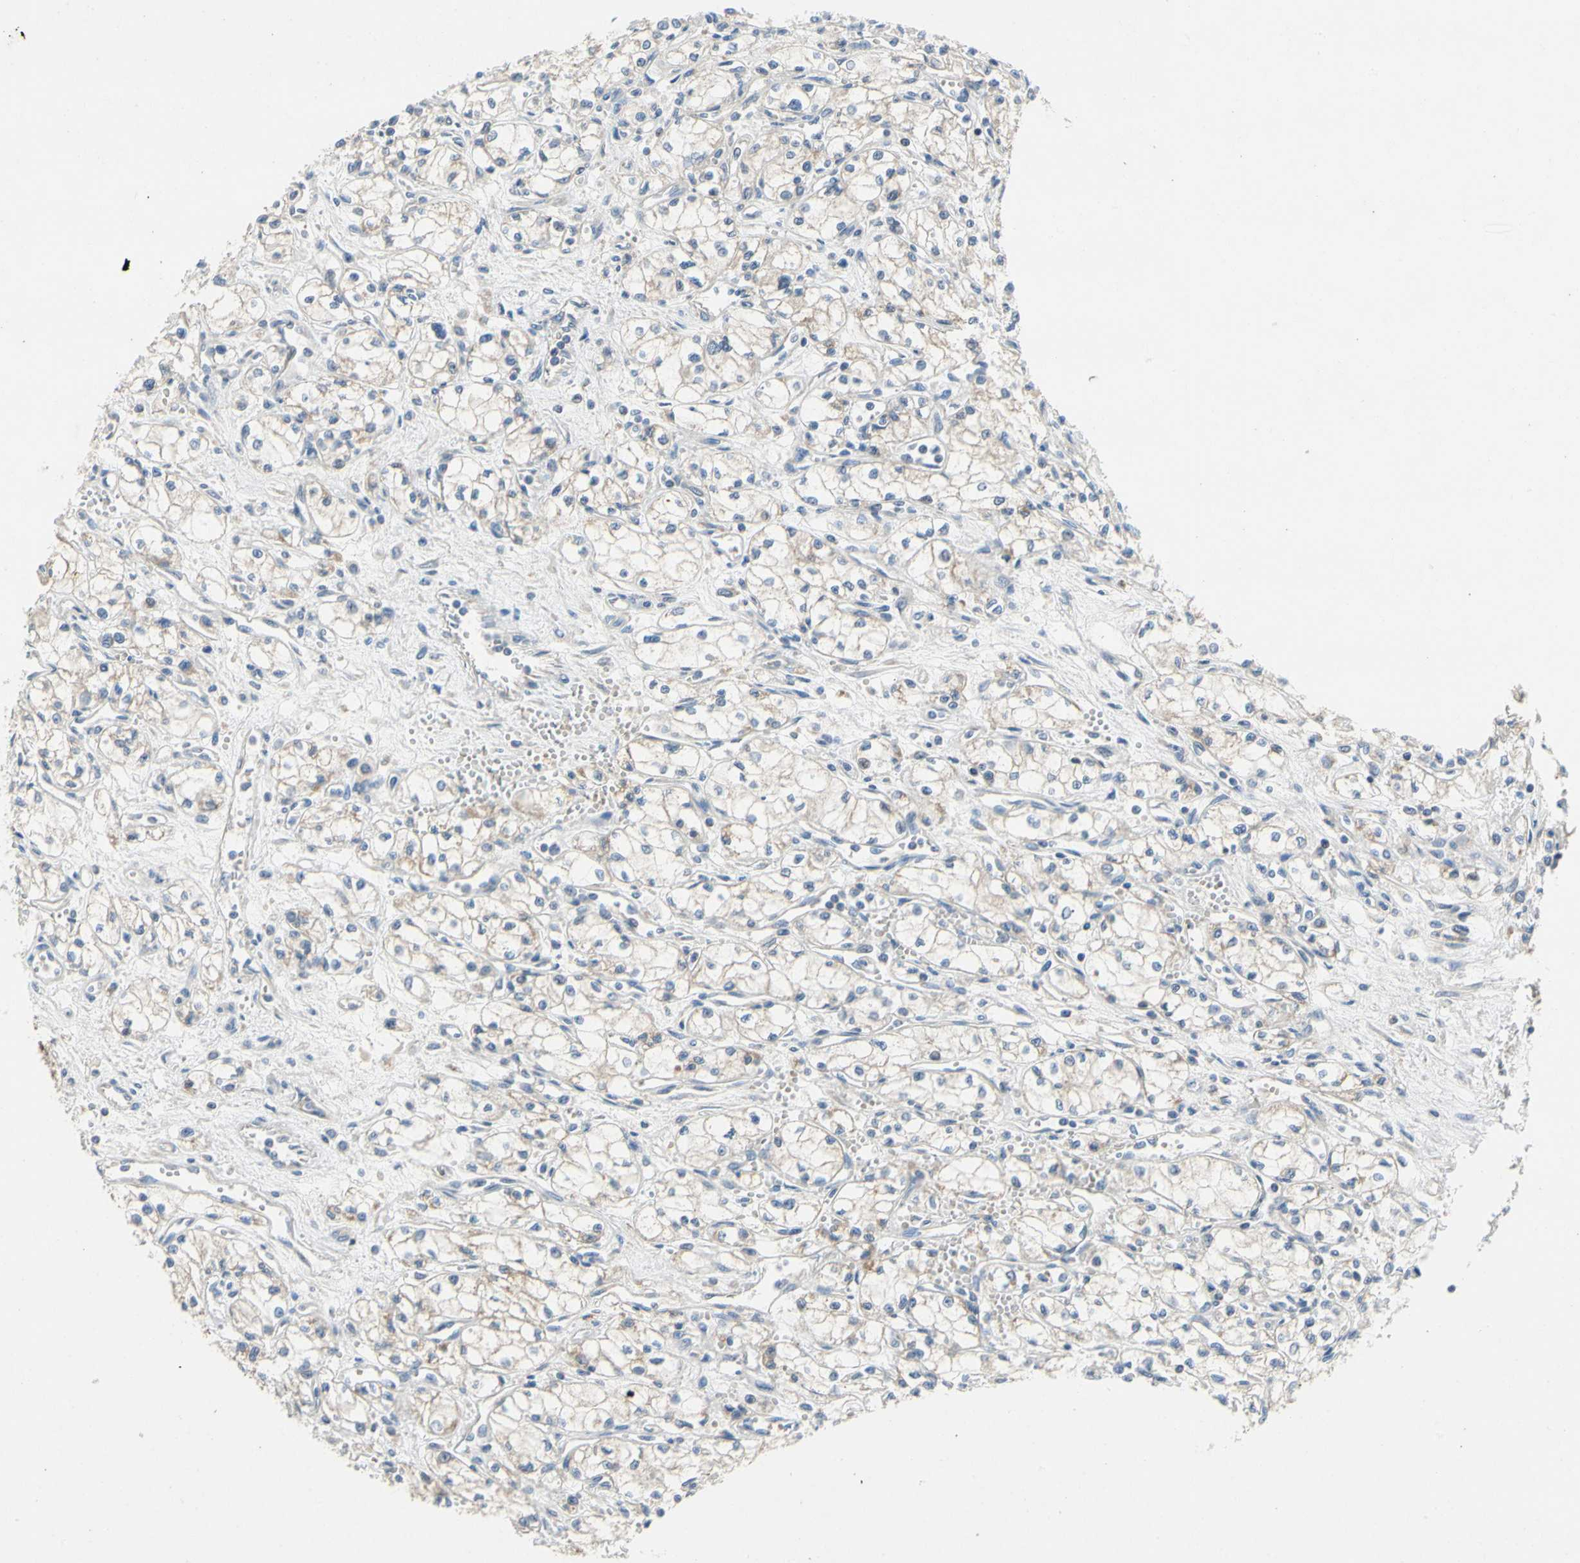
{"staining": {"intensity": "weak", "quantity": "25%-75%", "location": "cytoplasmic/membranous"}, "tissue": "renal cancer", "cell_type": "Tumor cells", "image_type": "cancer", "snomed": [{"axis": "morphology", "description": "Normal tissue, NOS"}, {"axis": "morphology", "description": "Adenocarcinoma, NOS"}, {"axis": "topography", "description": "Kidney"}], "caption": "This photomicrograph exhibits IHC staining of renal adenocarcinoma, with low weak cytoplasmic/membranous staining in about 25%-75% of tumor cells.", "gene": "KLHDC8B", "patient": {"sex": "male", "age": 59}}